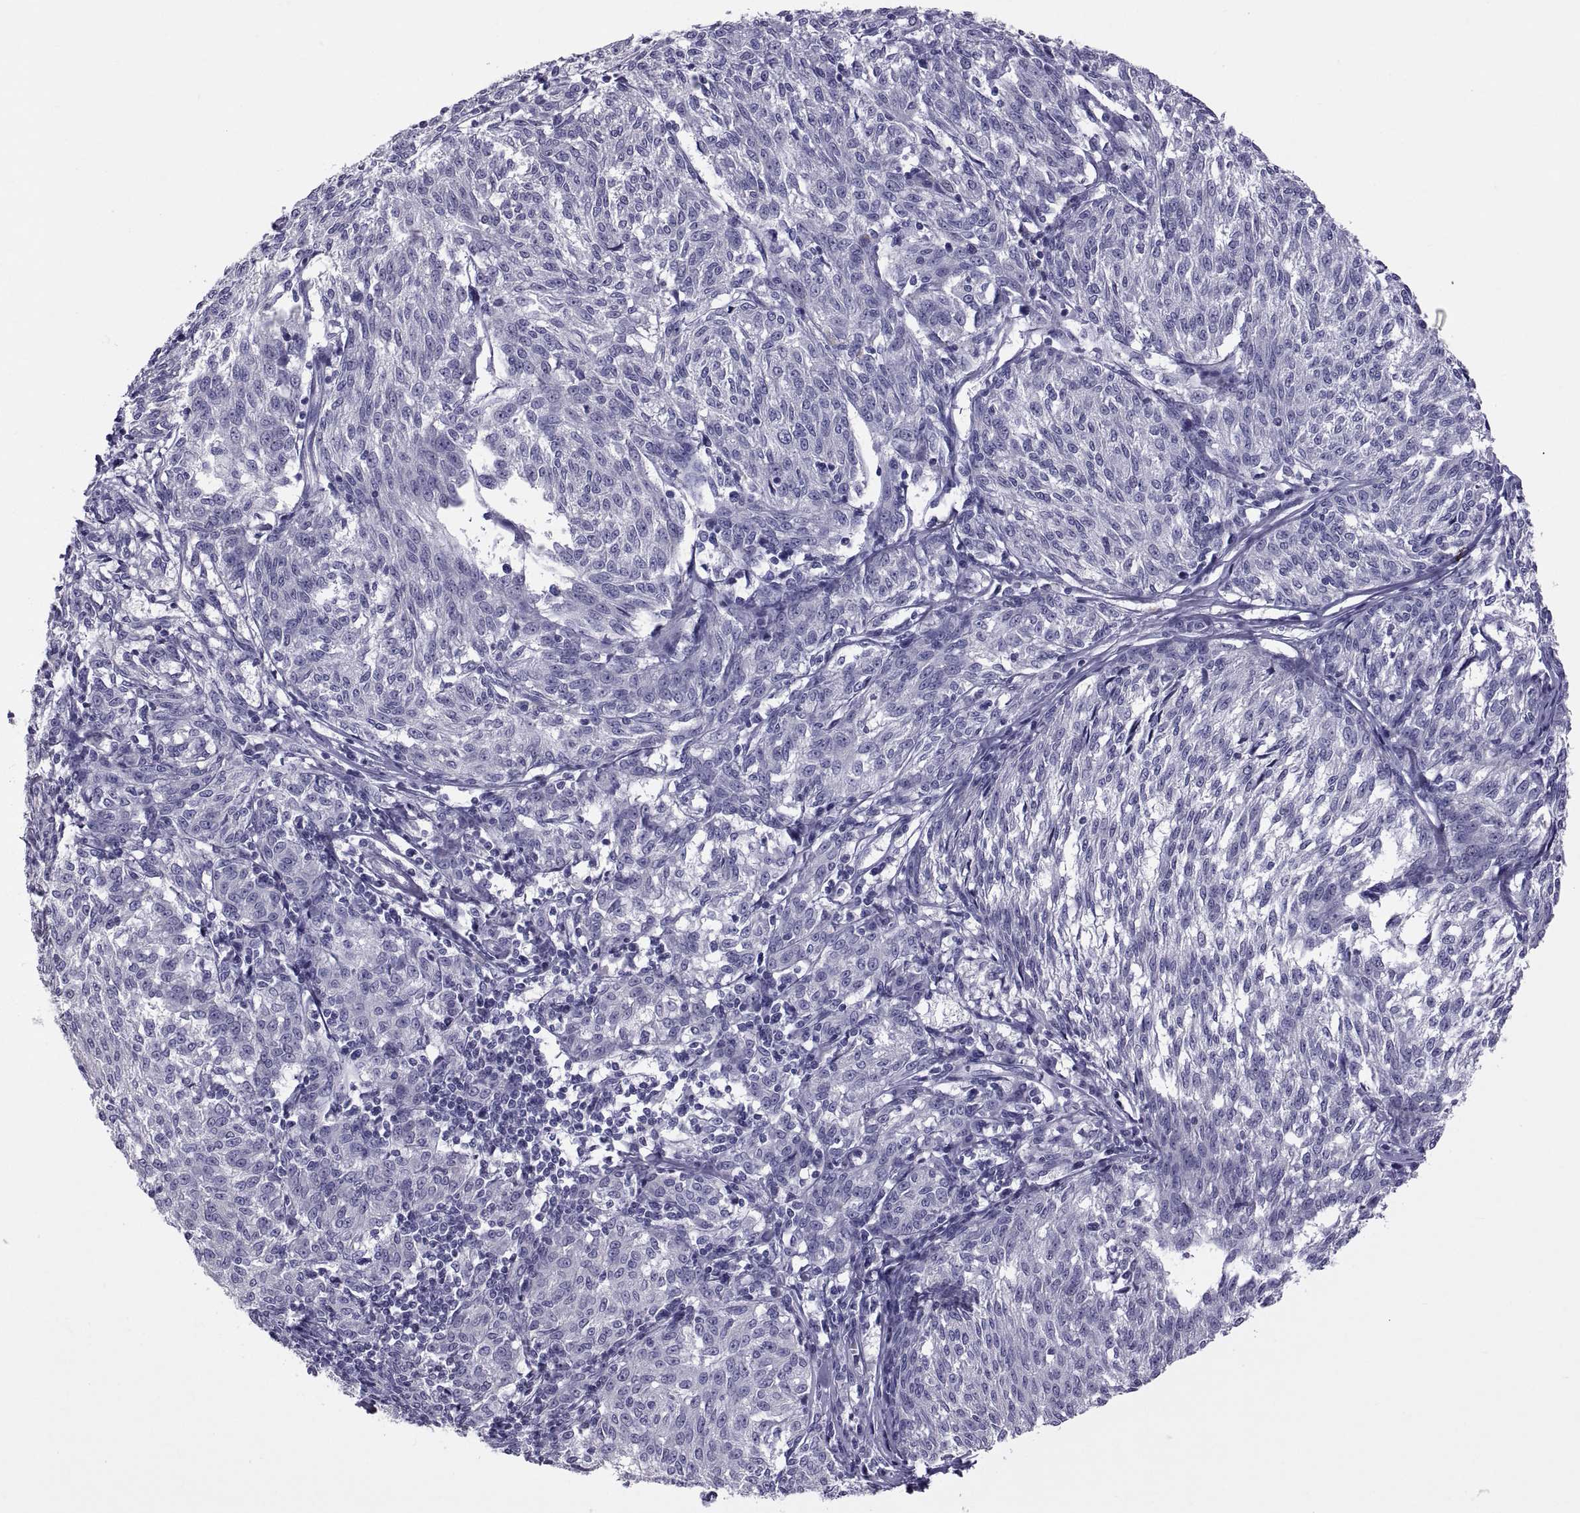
{"staining": {"intensity": "negative", "quantity": "none", "location": "none"}, "tissue": "melanoma", "cell_type": "Tumor cells", "image_type": "cancer", "snomed": [{"axis": "morphology", "description": "Malignant melanoma, NOS"}, {"axis": "topography", "description": "Skin"}], "caption": "Histopathology image shows no protein expression in tumor cells of melanoma tissue.", "gene": "RNASE12", "patient": {"sex": "female", "age": 72}}